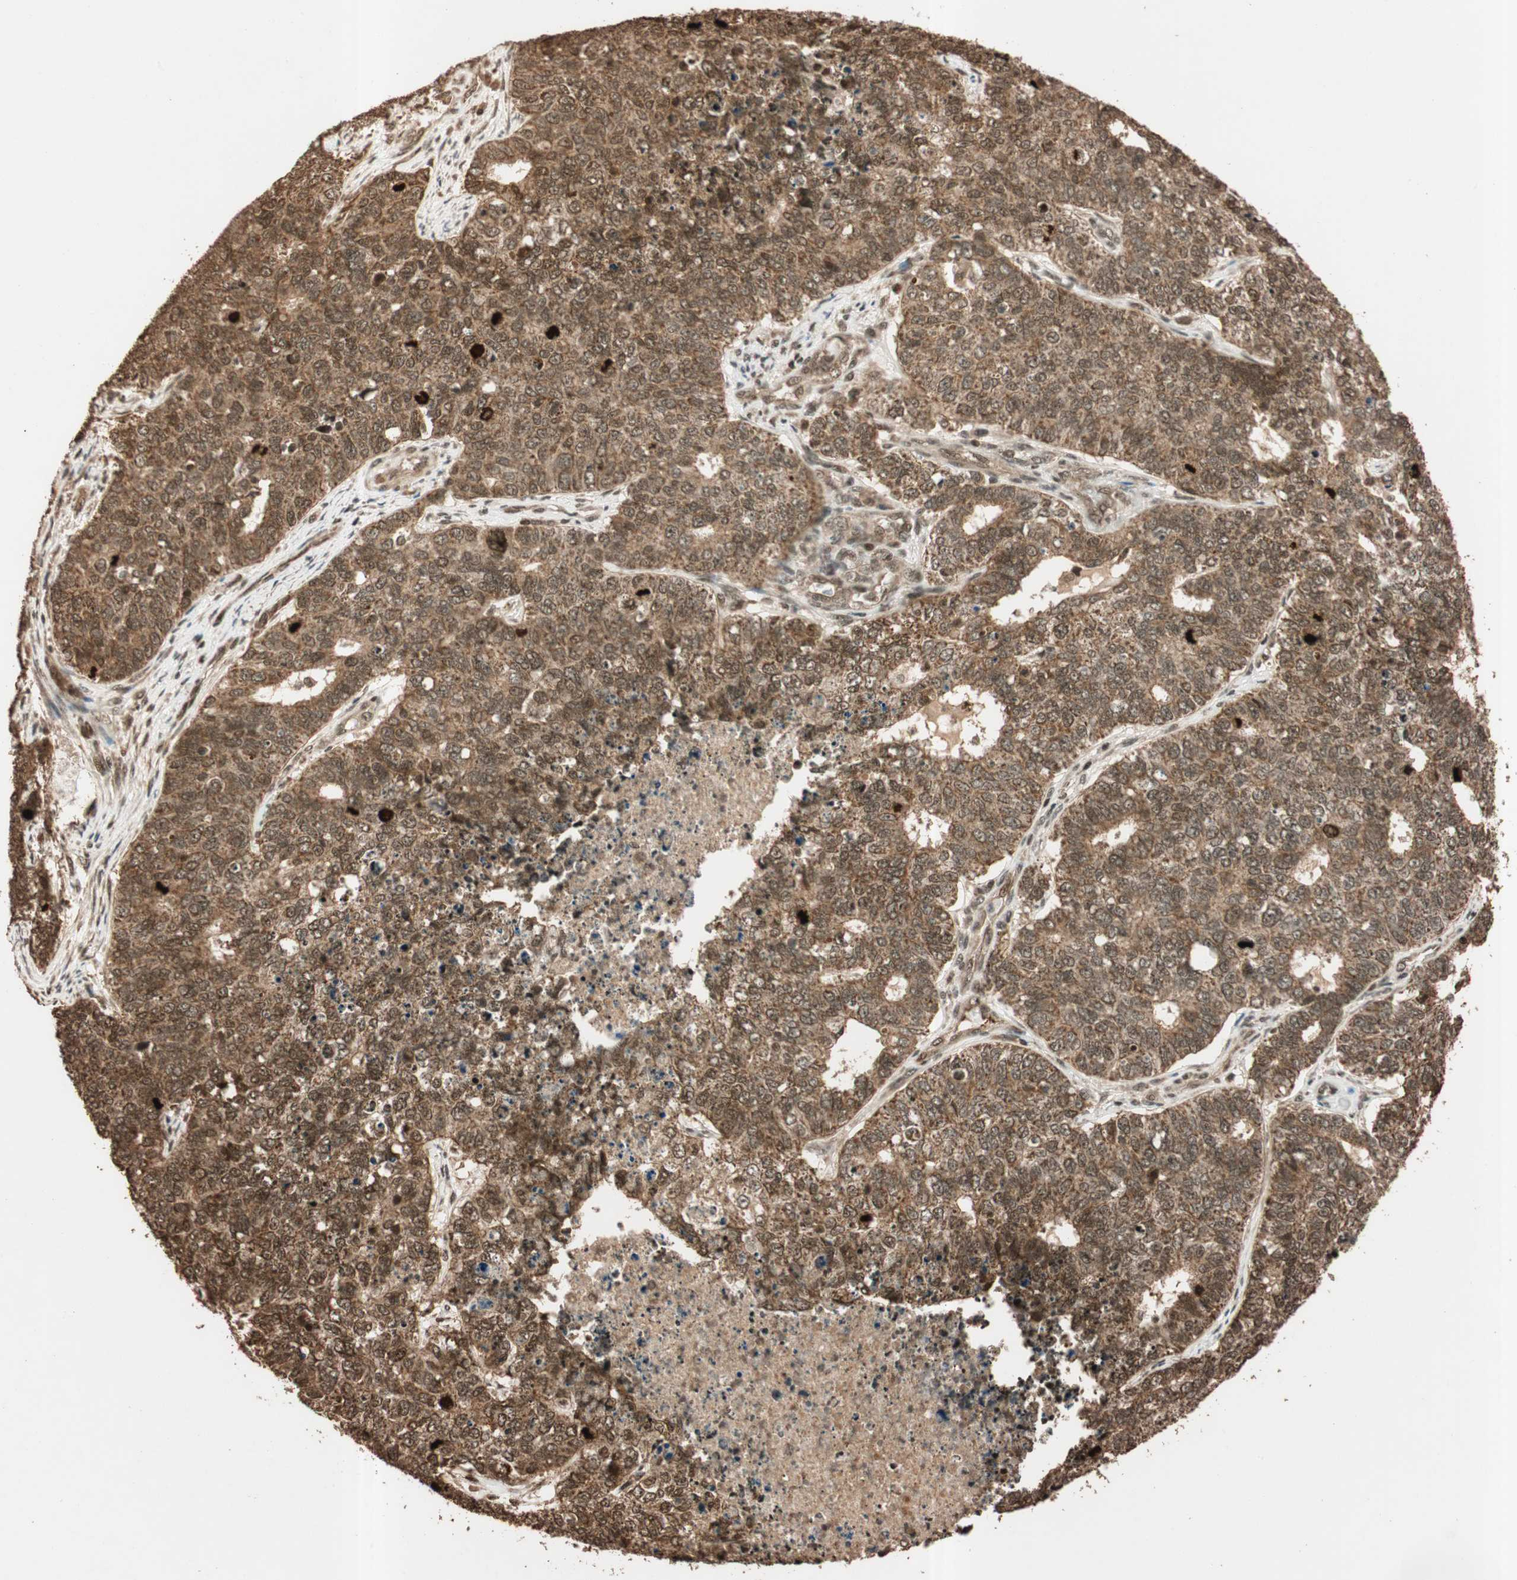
{"staining": {"intensity": "moderate", "quantity": ">75%", "location": "cytoplasmic/membranous"}, "tissue": "cervical cancer", "cell_type": "Tumor cells", "image_type": "cancer", "snomed": [{"axis": "morphology", "description": "Squamous cell carcinoma, NOS"}, {"axis": "topography", "description": "Cervix"}], "caption": "A brown stain highlights moderate cytoplasmic/membranous staining of a protein in cervical cancer tumor cells.", "gene": "ALKBH5", "patient": {"sex": "female", "age": 63}}